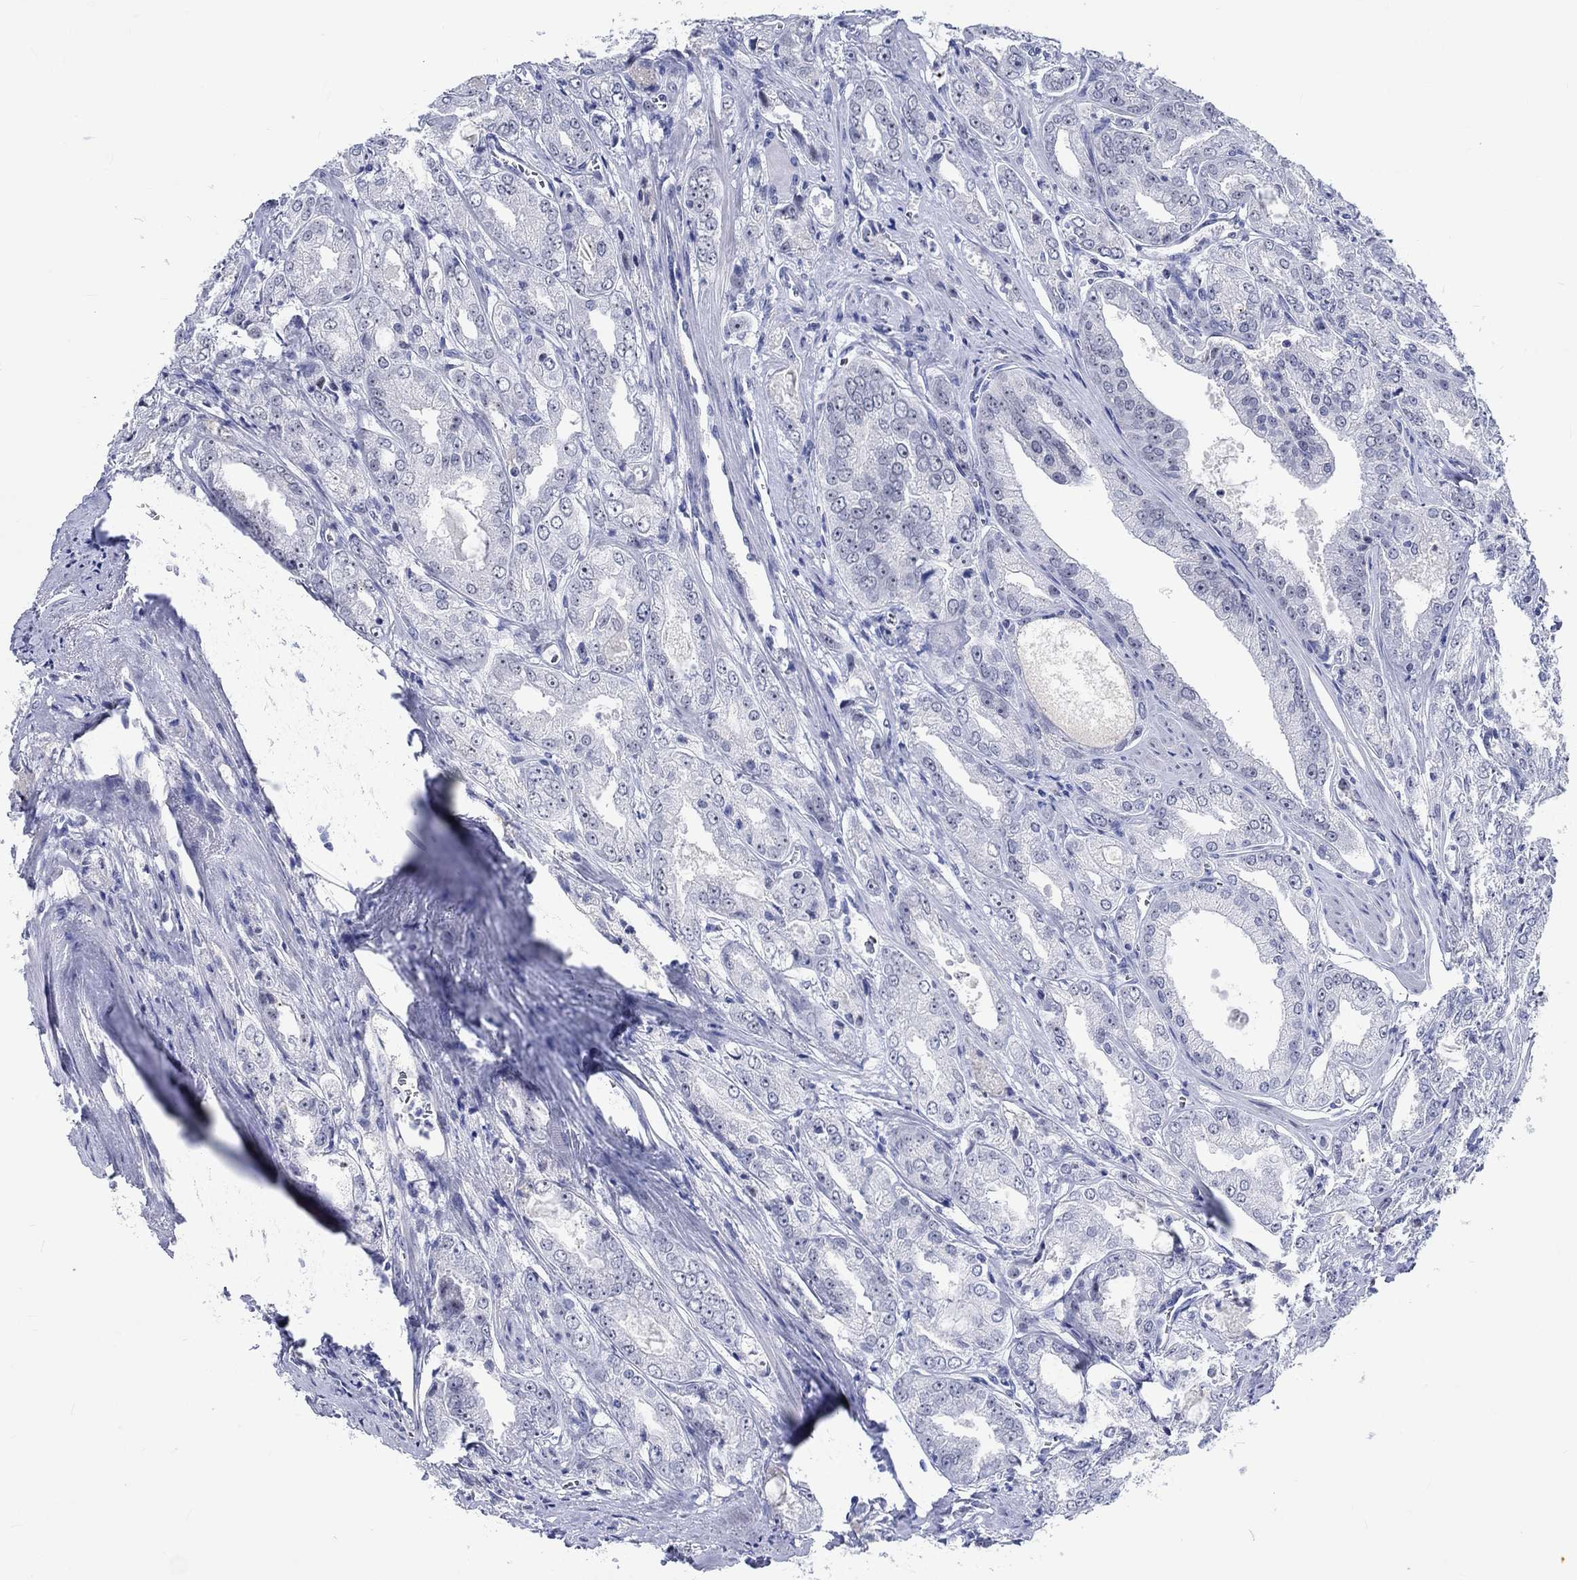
{"staining": {"intensity": "moderate", "quantity": "<25%", "location": "cytoplasmic/membranous"}, "tissue": "prostate cancer", "cell_type": "Tumor cells", "image_type": "cancer", "snomed": [{"axis": "morphology", "description": "Adenocarcinoma, NOS"}, {"axis": "morphology", "description": "Adenocarcinoma, High grade"}, {"axis": "topography", "description": "Prostate"}], "caption": "Human adenocarcinoma (prostate) stained with a brown dye reveals moderate cytoplasmic/membranous positive positivity in approximately <25% of tumor cells.", "gene": "ZNF446", "patient": {"sex": "male", "age": 70}}